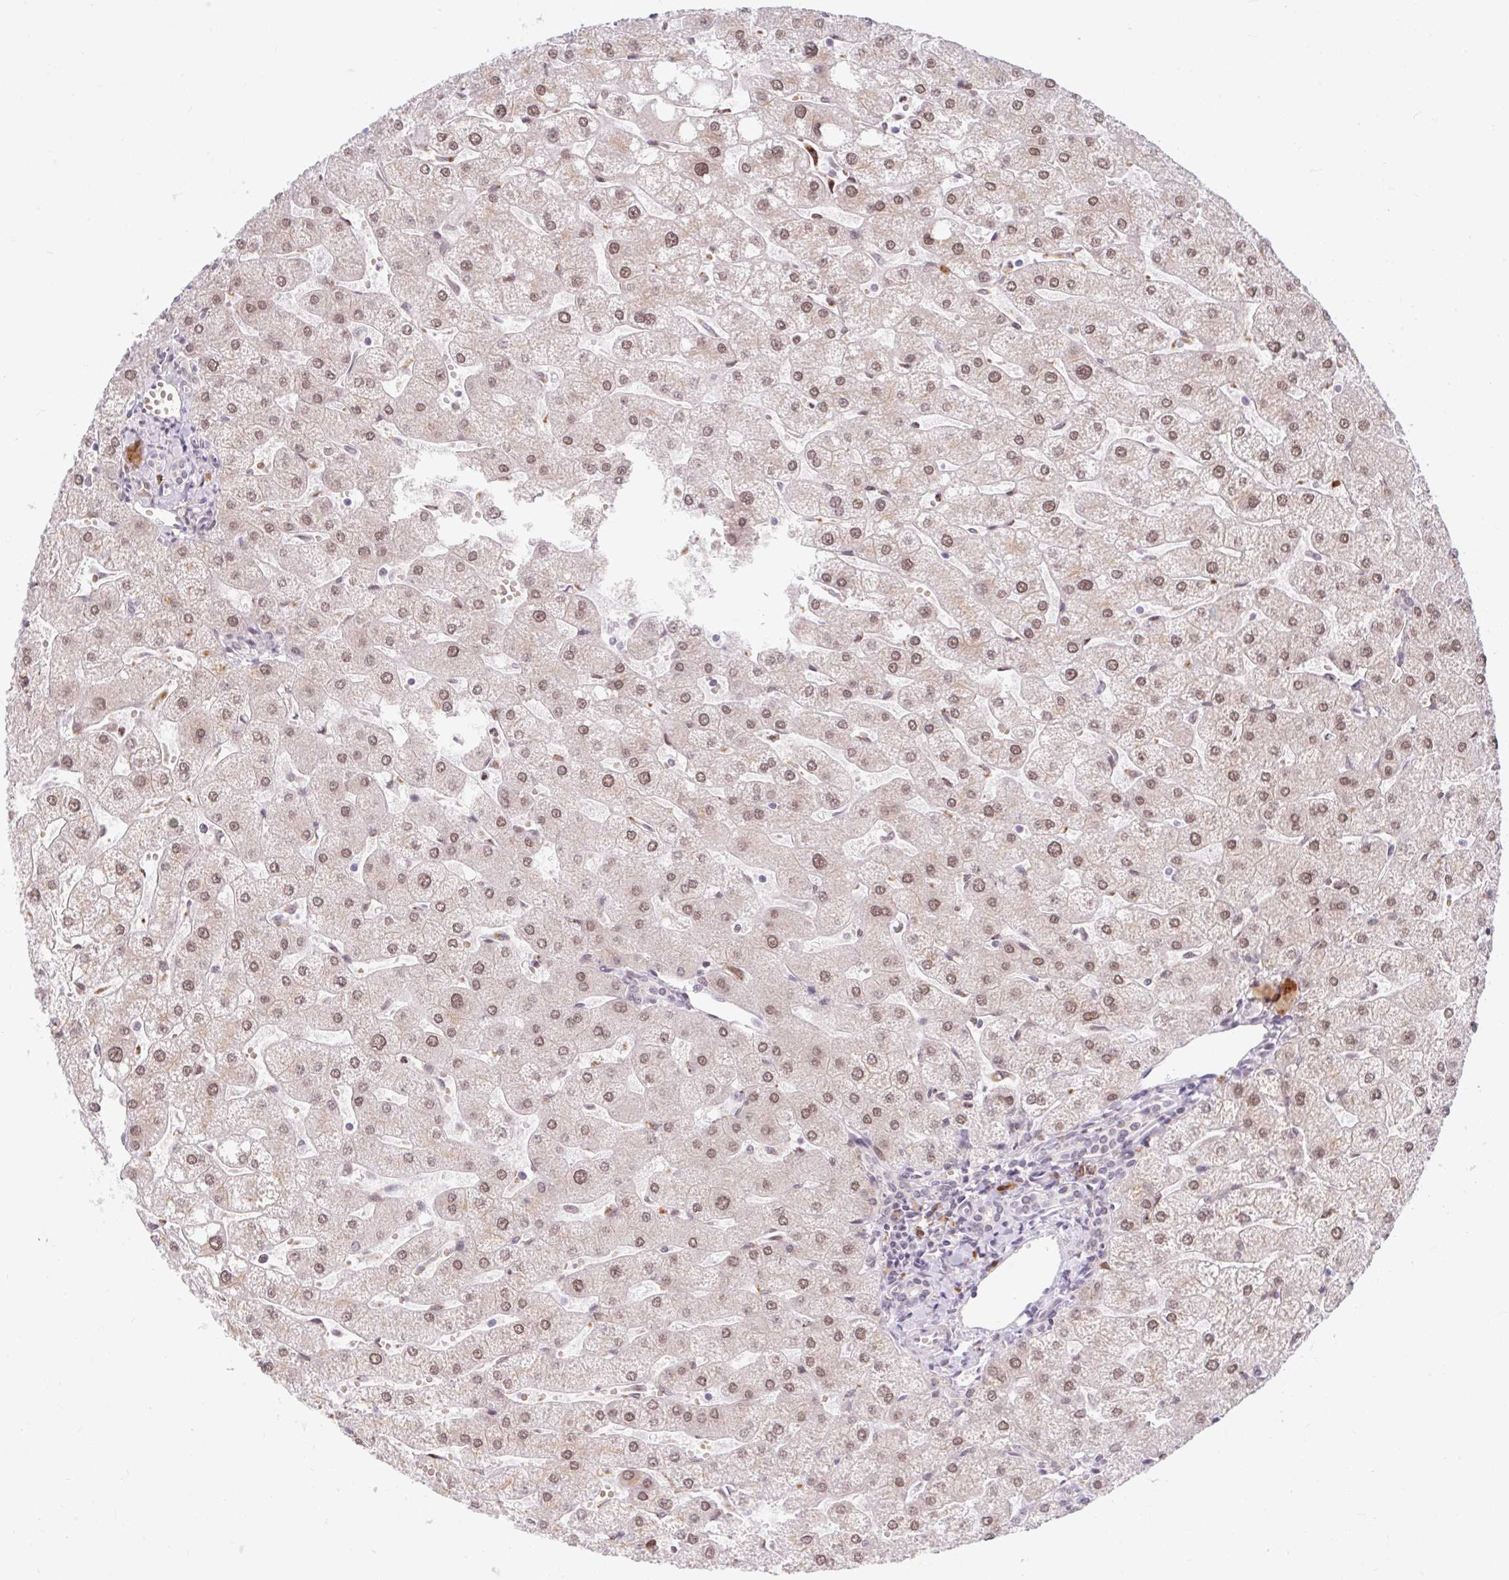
{"staining": {"intensity": "negative", "quantity": "none", "location": "none"}, "tissue": "liver", "cell_type": "Cholangiocytes", "image_type": "normal", "snomed": [{"axis": "morphology", "description": "Normal tissue, NOS"}, {"axis": "topography", "description": "Liver"}], "caption": "This image is of unremarkable liver stained with immunohistochemistry (IHC) to label a protein in brown with the nuclei are counter-stained blue. There is no expression in cholangiocytes. (Stains: DAB IHC with hematoxylin counter stain, Microscopy: brightfield microscopy at high magnification).", "gene": "SRSF10", "patient": {"sex": "male", "age": 67}}